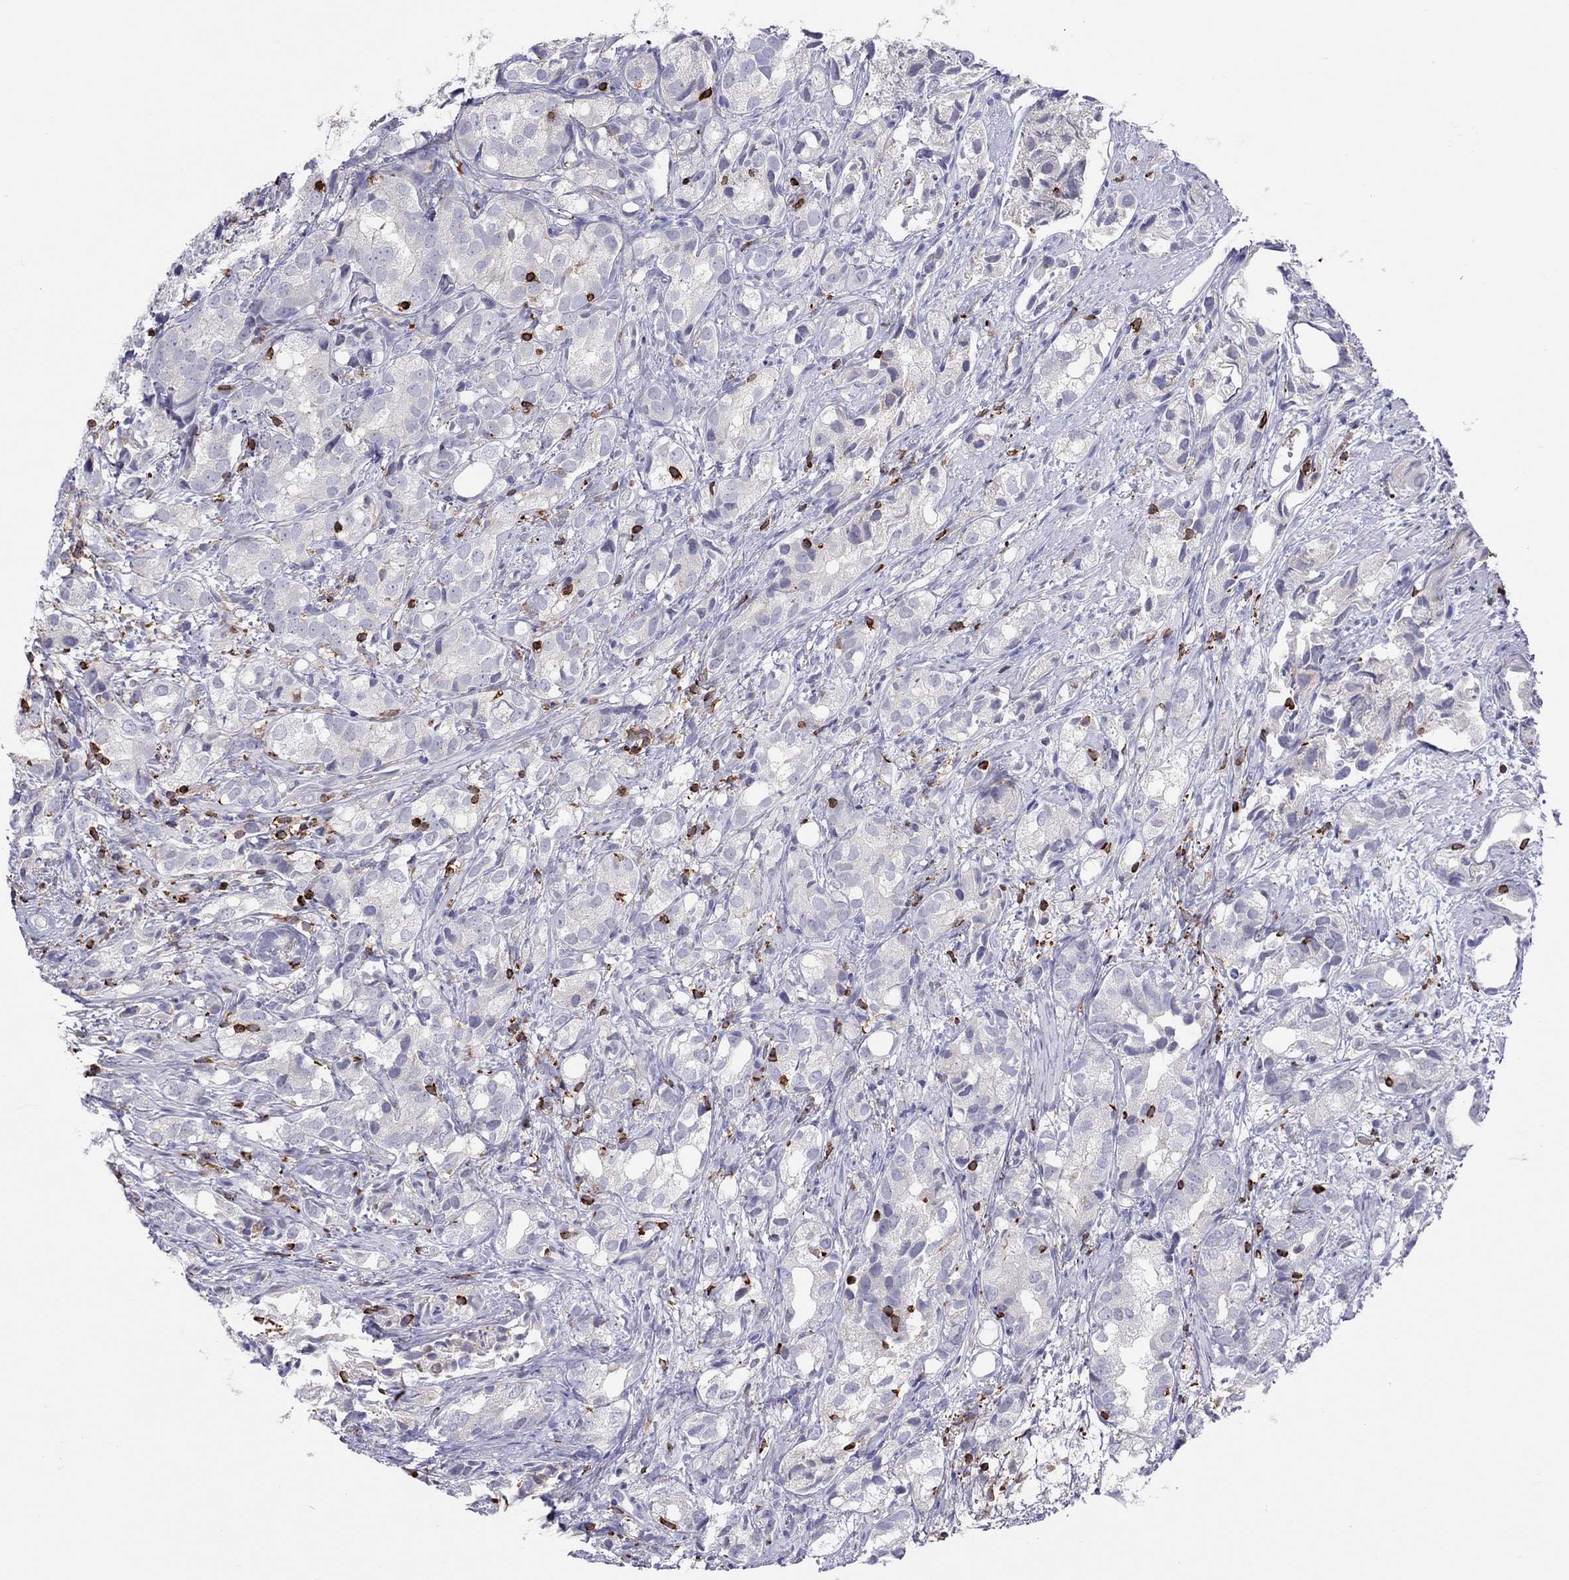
{"staining": {"intensity": "negative", "quantity": "none", "location": "none"}, "tissue": "prostate cancer", "cell_type": "Tumor cells", "image_type": "cancer", "snomed": [{"axis": "morphology", "description": "Adenocarcinoma, High grade"}, {"axis": "topography", "description": "Prostate"}], "caption": "An image of adenocarcinoma (high-grade) (prostate) stained for a protein shows no brown staining in tumor cells.", "gene": "MND1", "patient": {"sex": "male", "age": 82}}